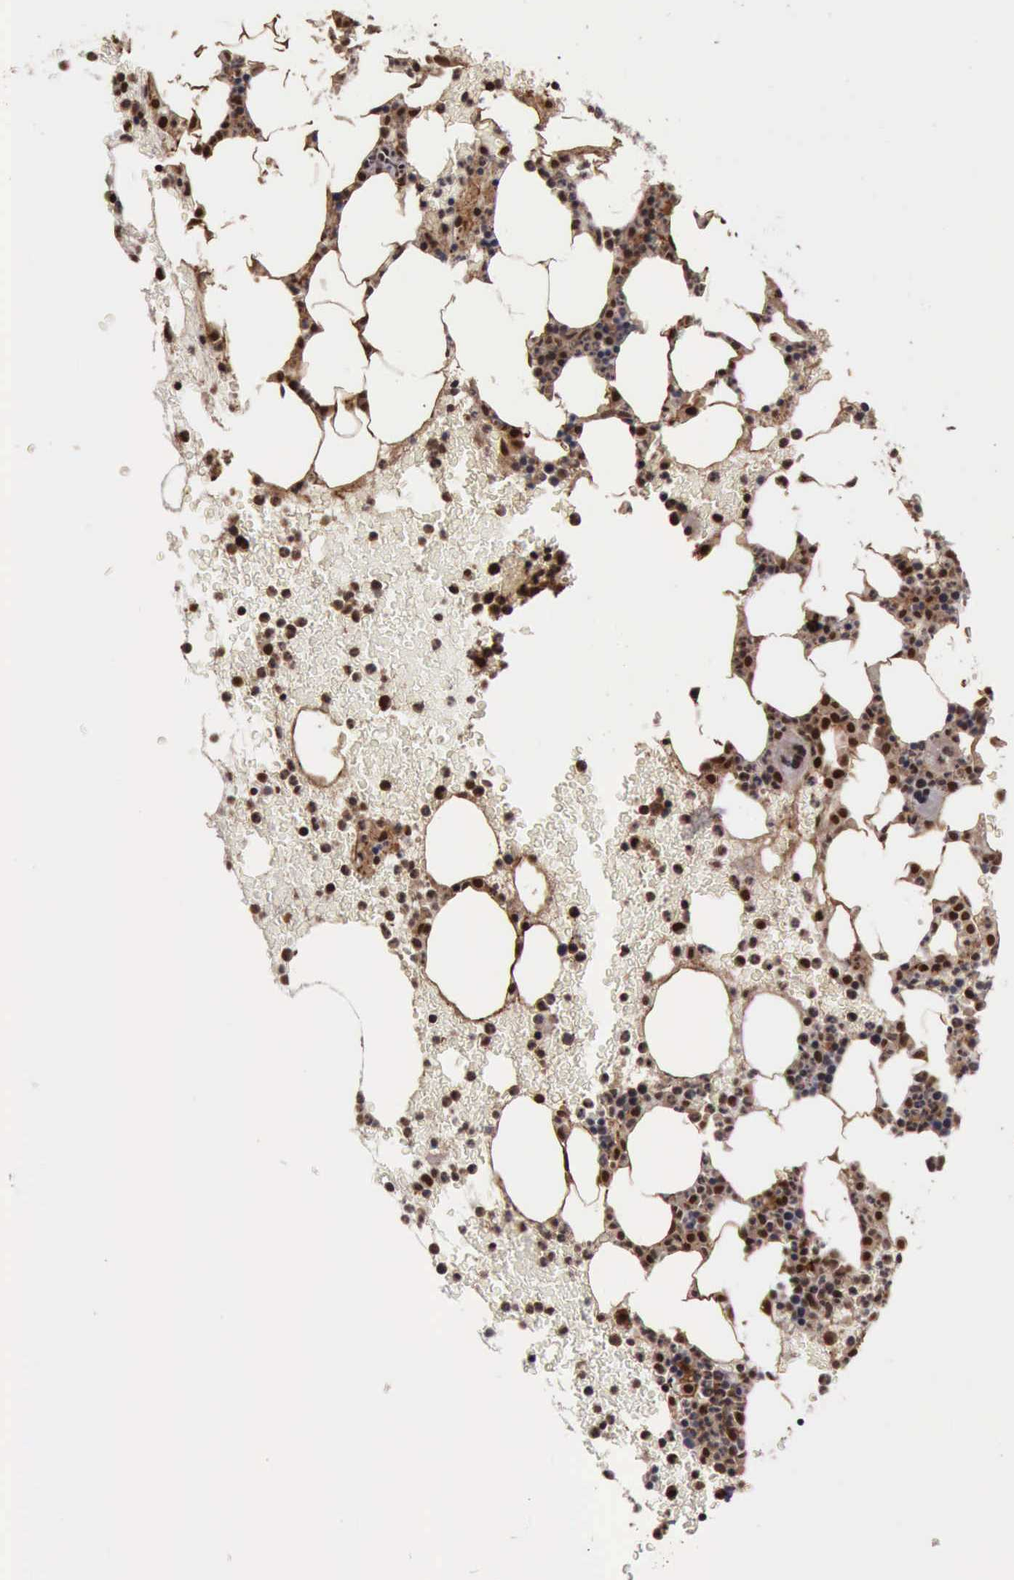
{"staining": {"intensity": "strong", "quantity": ">75%", "location": "nuclear"}, "tissue": "bone marrow", "cell_type": "Hematopoietic cells", "image_type": "normal", "snomed": [{"axis": "morphology", "description": "Normal tissue, NOS"}, {"axis": "topography", "description": "Bone marrow"}], "caption": "DAB immunohistochemical staining of benign bone marrow exhibits strong nuclear protein positivity in approximately >75% of hematopoietic cells.", "gene": "TRMT2A", "patient": {"sex": "female", "age": 53}}